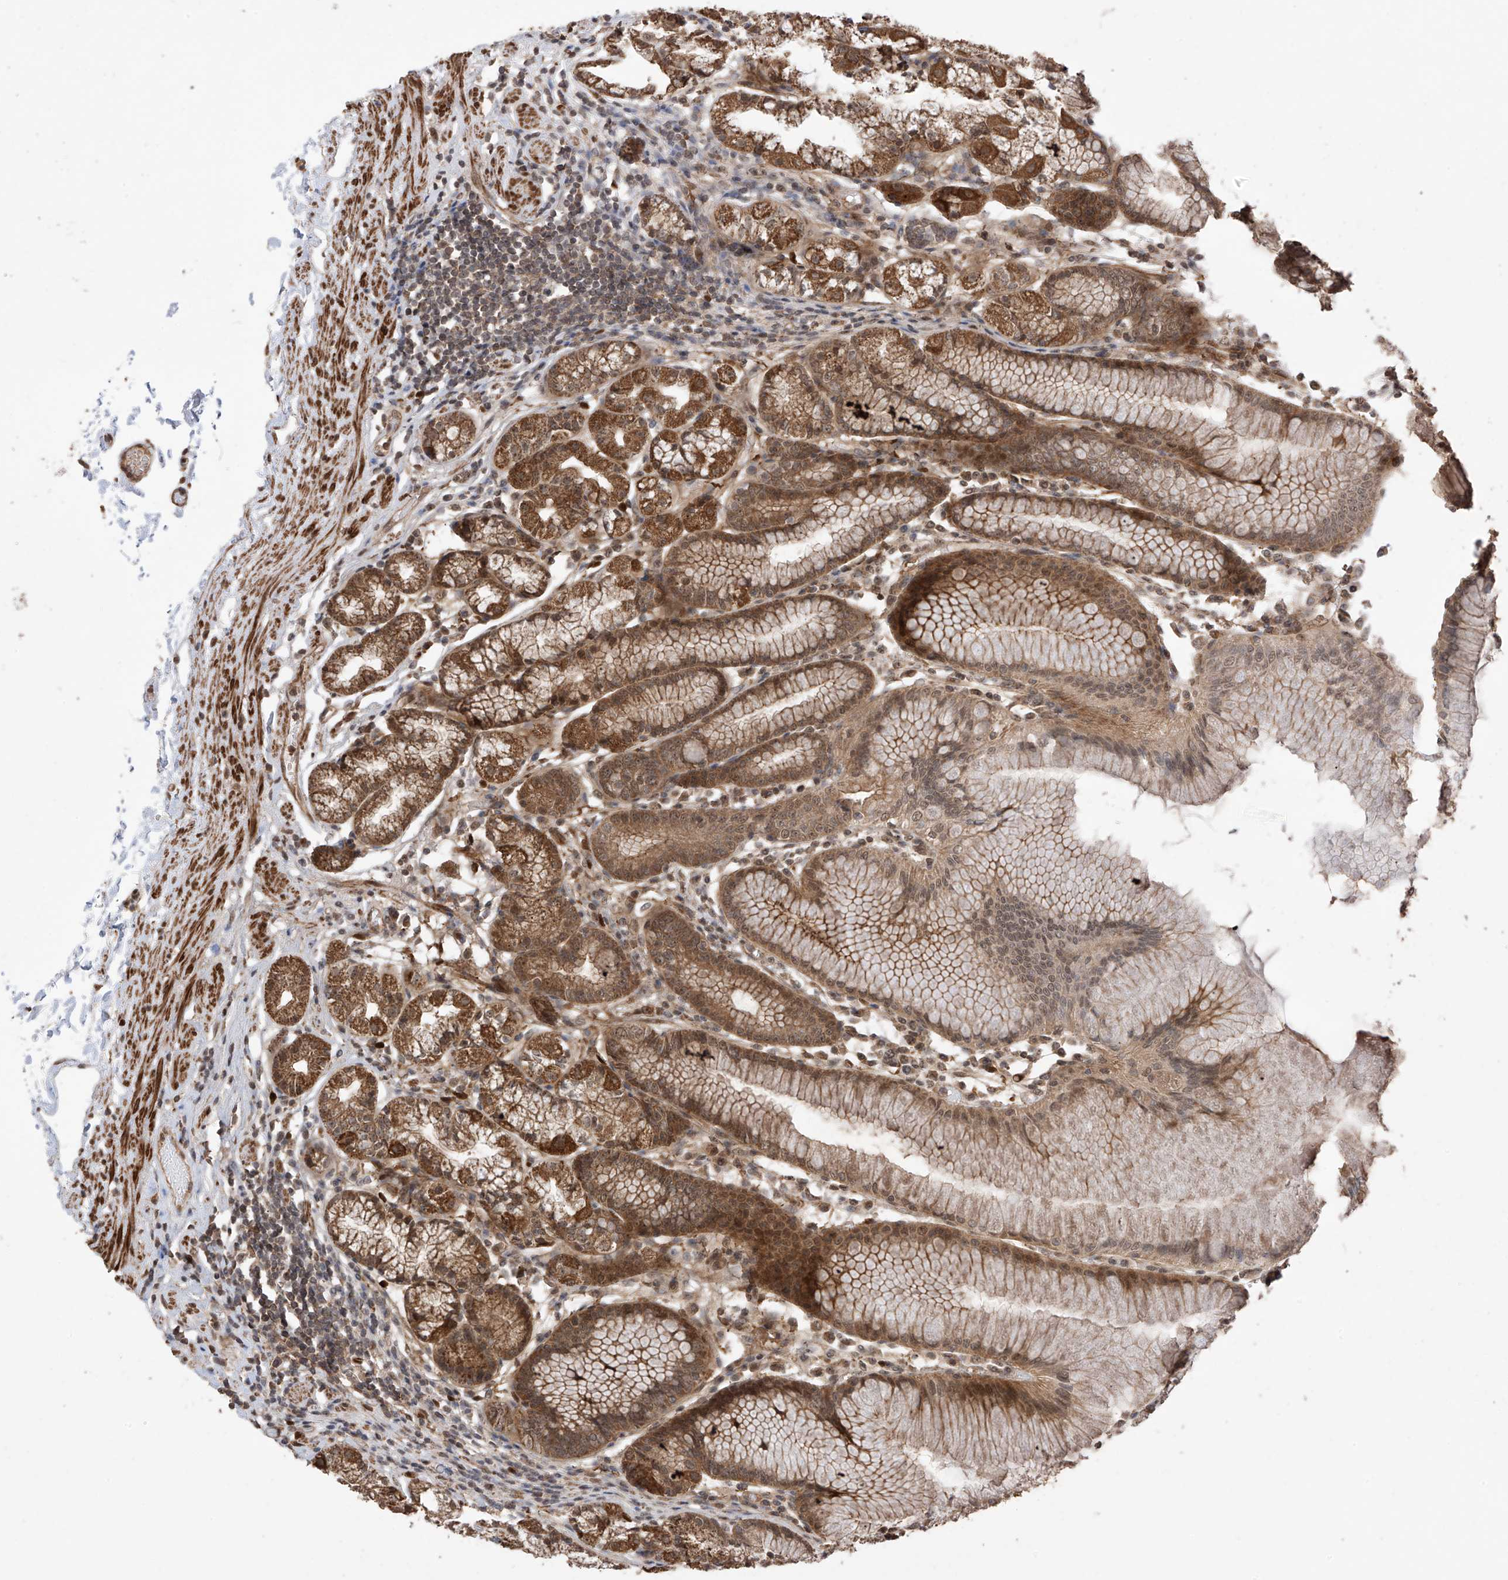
{"staining": {"intensity": "strong", "quantity": ">75%", "location": "cytoplasmic/membranous,nuclear"}, "tissue": "stomach", "cell_type": "Glandular cells", "image_type": "normal", "snomed": [{"axis": "morphology", "description": "Normal tissue, NOS"}, {"axis": "topography", "description": "Stomach"}], "caption": "About >75% of glandular cells in normal human stomach reveal strong cytoplasmic/membranous,nuclear protein expression as visualized by brown immunohistochemical staining.", "gene": "LATS1", "patient": {"sex": "female", "age": 57}}